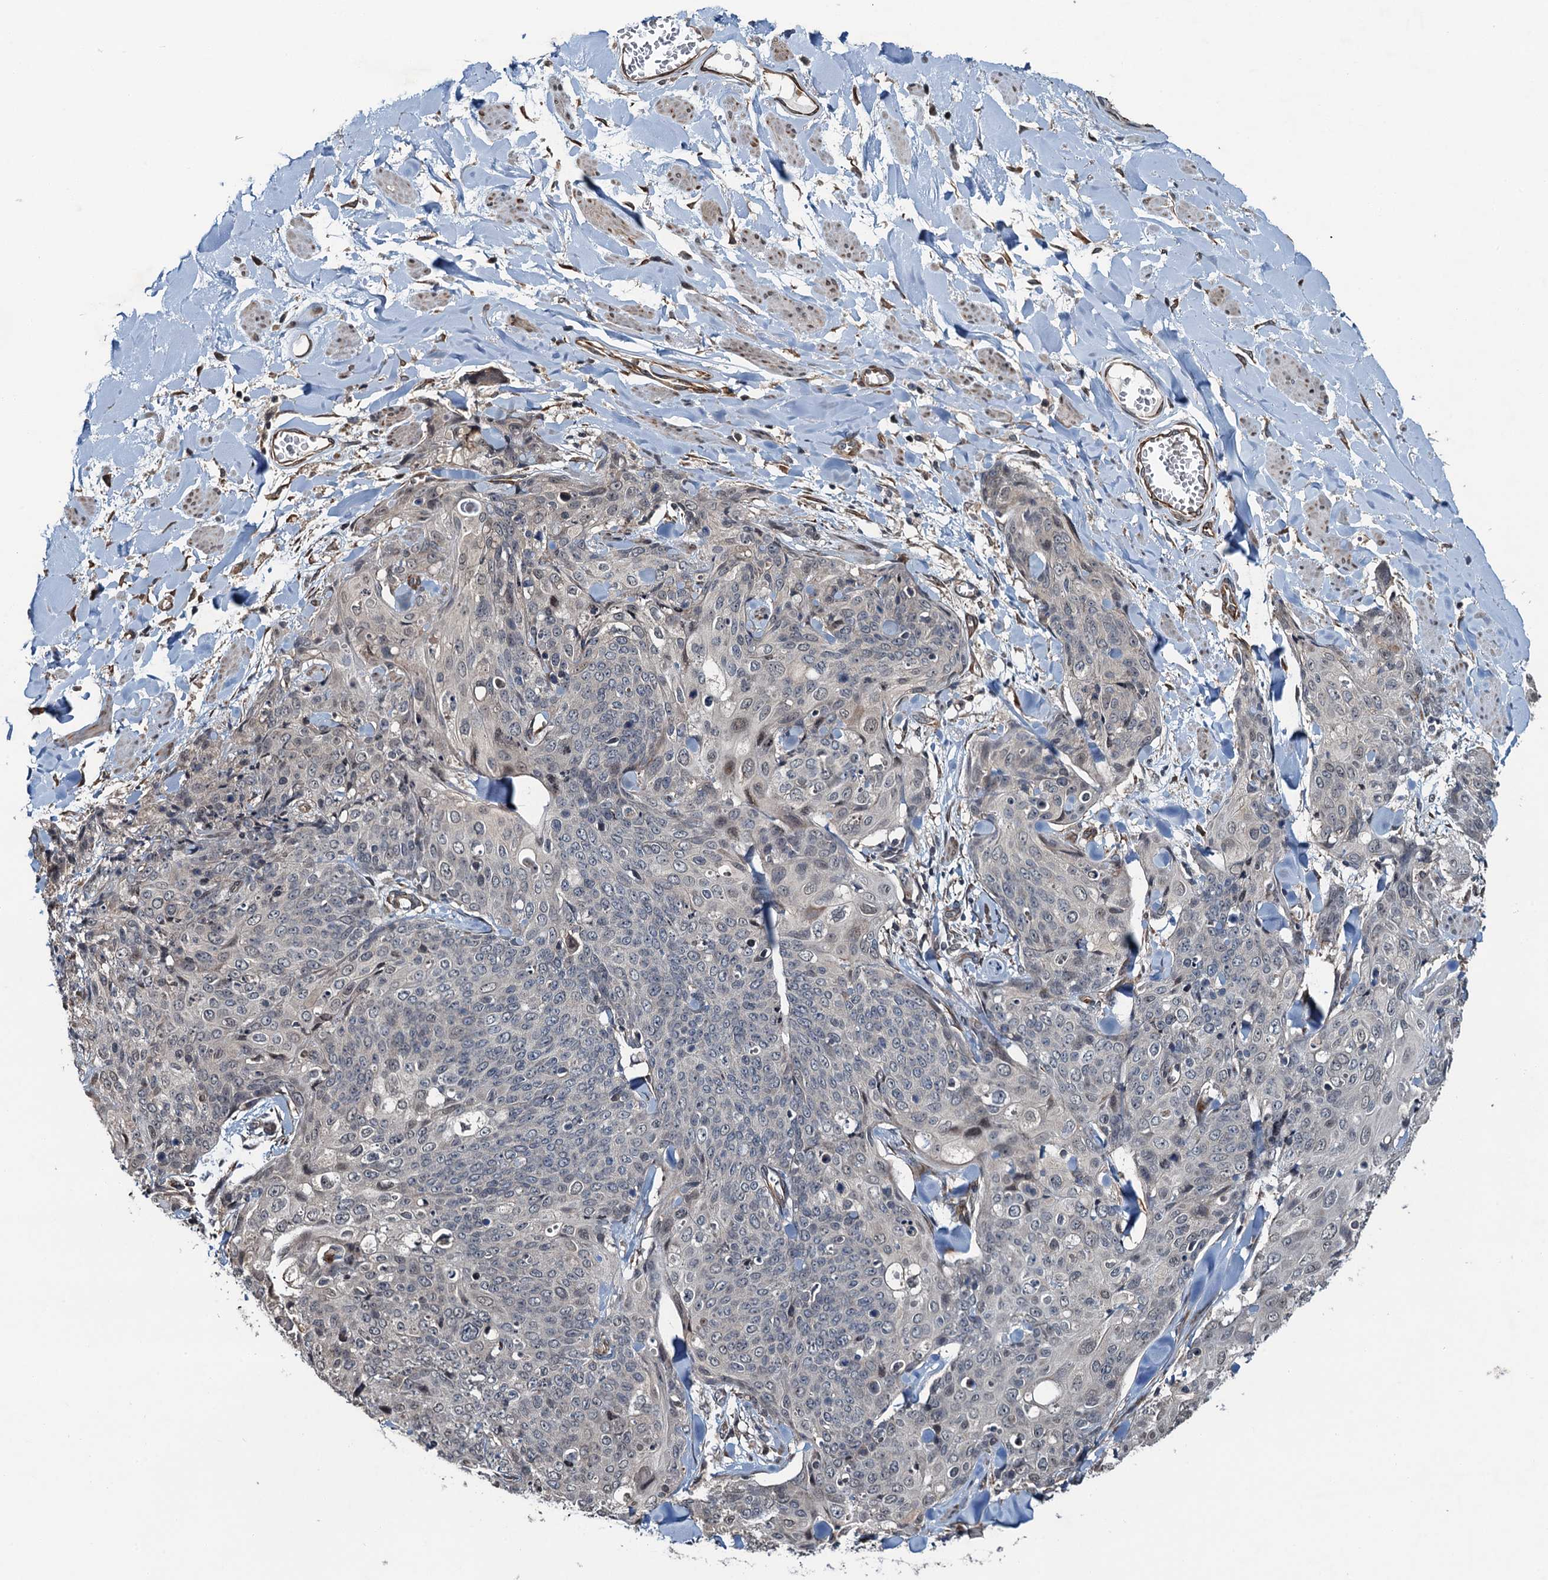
{"staining": {"intensity": "negative", "quantity": "none", "location": "none"}, "tissue": "skin cancer", "cell_type": "Tumor cells", "image_type": "cancer", "snomed": [{"axis": "morphology", "description": "Squamous cell carcinoma, NOS"}, {"axis": "topography", "description": "Skin"}, {"axis": "topography", "description": "Vulva"}], "caption": "An immunohistochemistry (IHC) micrograph of skin squamous cell carcinoma is shown. There is no staining in tumor cells of skin squamous cell carcinoma.", "gene": "WHAMM", "patient": {"sex": "female", "age": 85}}